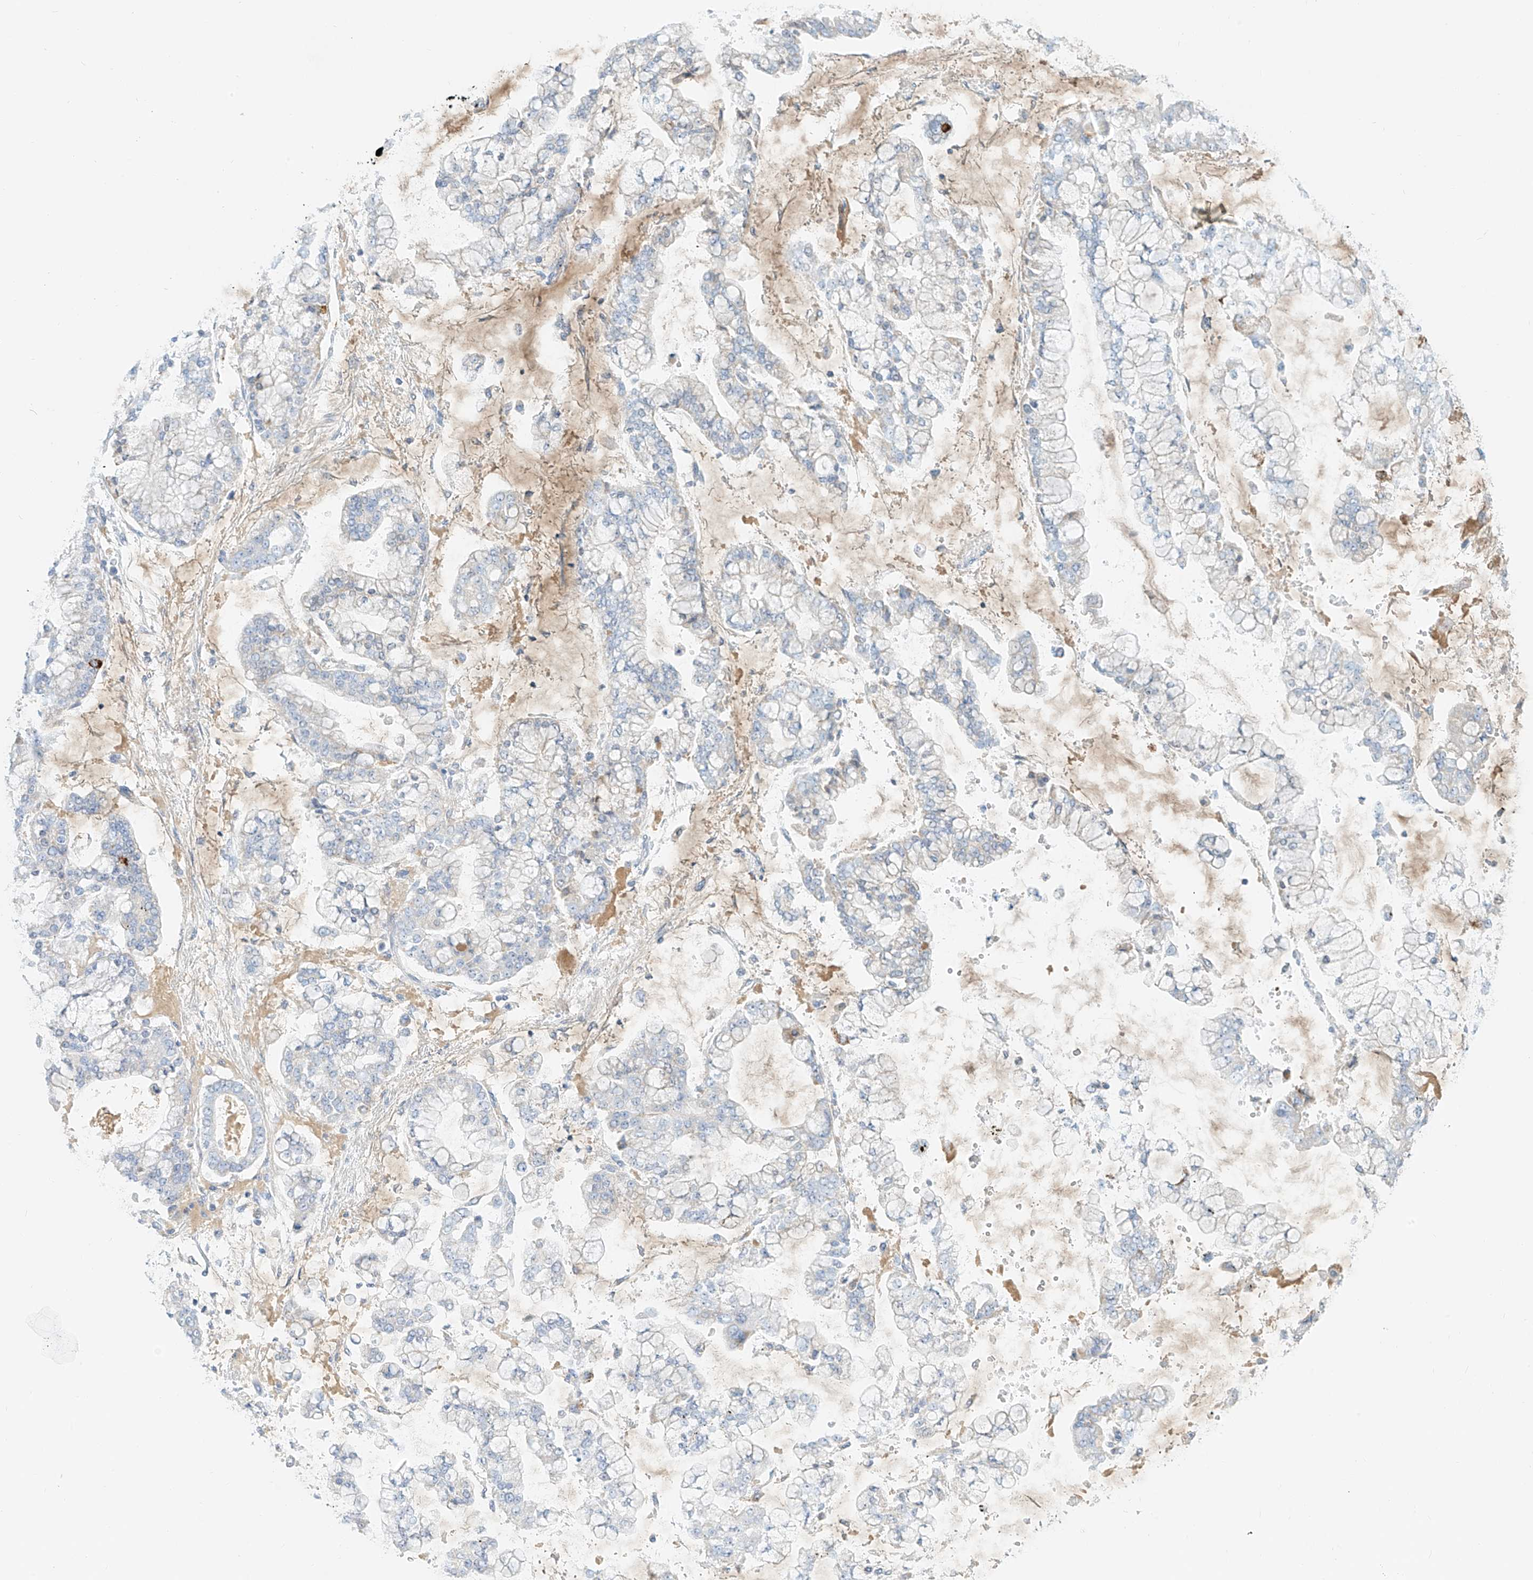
{"staining": {"intensity": "negative", "quantity": "none", "location": "none"}, "tissue": "stomach cancer", "cell_type": "Tumor cells", "image_type": "cancer", "snomed": [{"axis": "morphology", "description": "Normal tissue, NOS"}, {"axis": "morphology", "description": "Adenocarcinoma, NOS"}, {"axis": "topography", "description": "Stomach, upper"}, {"axis": "topography", "description": "Stomach"}], "caption": "Immunohistochemical staining of stomach cancer demonstrates no significant expression in tumor cells. The staining is performed using DAB brown chromogen with nuclei counter-stained in using hematoxylin.", "gene": "OCSTAMP", "patient": {"sex": "male", "age": 76}}